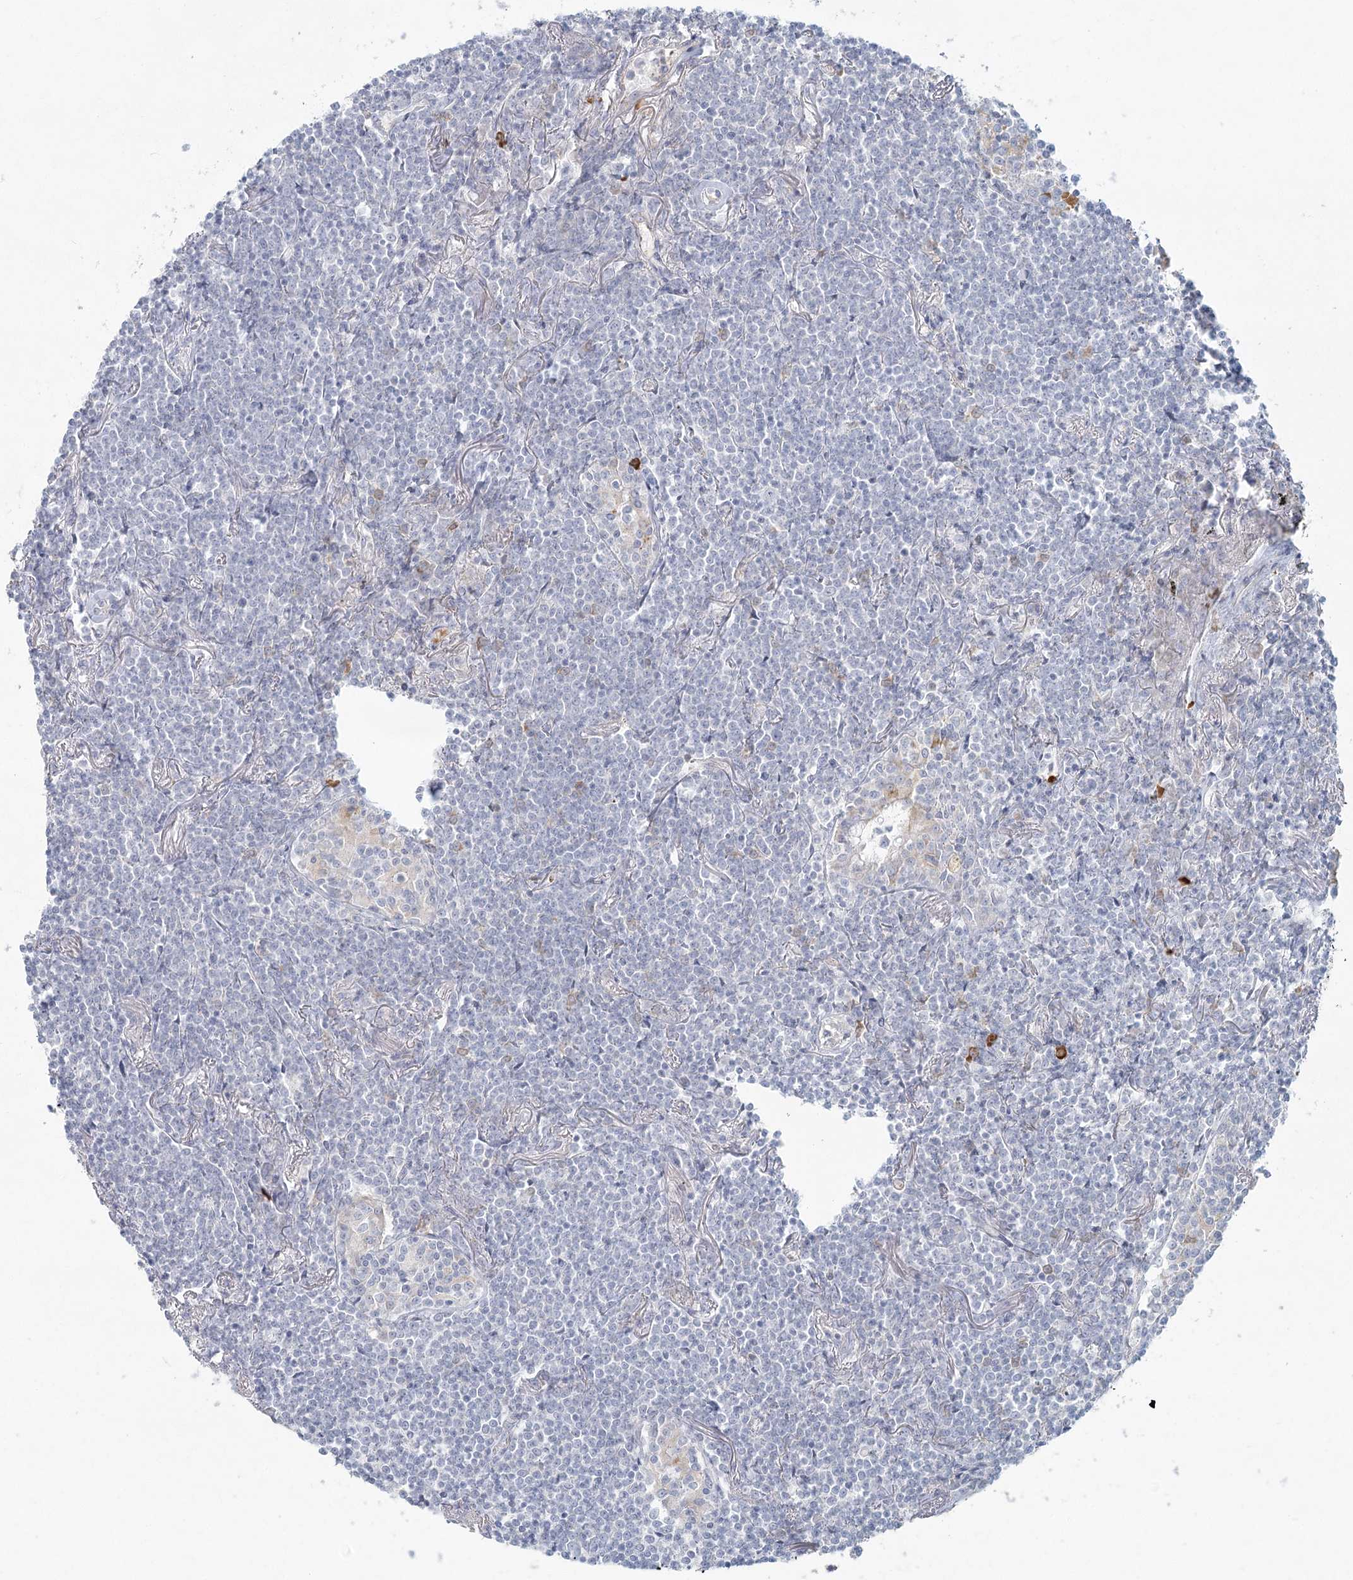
{"staining": {"intensity": "negative", "quantity": "none", "location": "none"}, "tissue": "lymphoma", "cell_type": "Tumor cells", "image_type": "cancer", "snomed": [{"axis": "morphology", "description": "Malignant lymphoma, non-Hodgkin's type, Low grade"}, {"axis": "topography", "description": "Lung"}], "caption": "Lymphoma was stained to show a protein in brown. There is no significant expression in tumor cells.", "gene": "LRP2BP", "patient": {"sex": "female", "age": 71}}